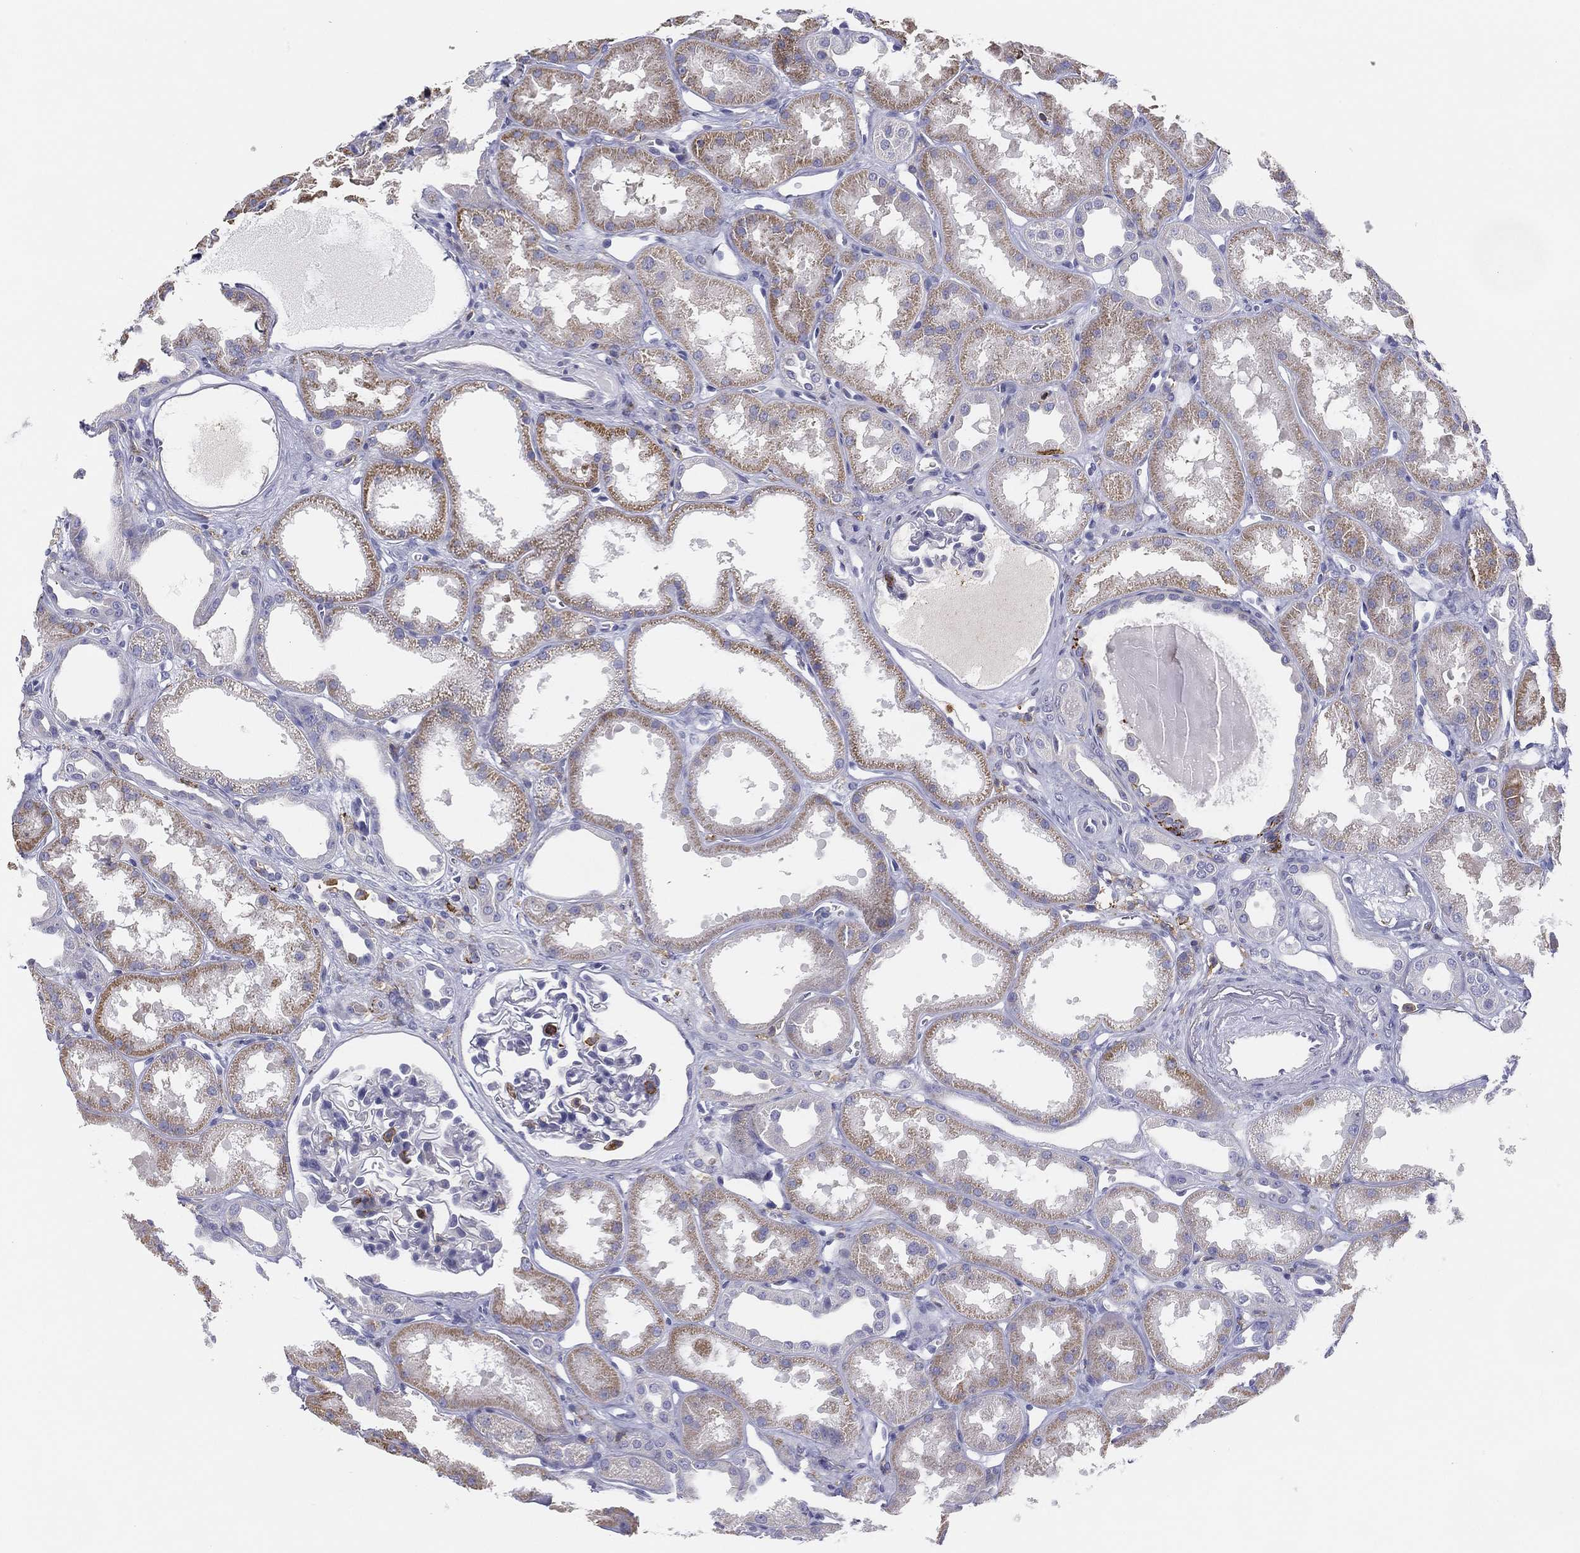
{"staining": {"intensity": "negative", "quantity": "none", "location": "none"}, "tissue": "kidney", "cell_type": "Cells in glomeruli", "image_type": "normal", "snomed": [{"axis": "morphology", "description": "Normal tissue, NOS"}, {"axis": "topography", "description": "Kidney"}], "caption": "Kidney was stained to show a protein in brown. There is no significant staining in cells in glomeruli.", "gene": "SELPLG", "patient": {"sex": "male", "age": 61}}